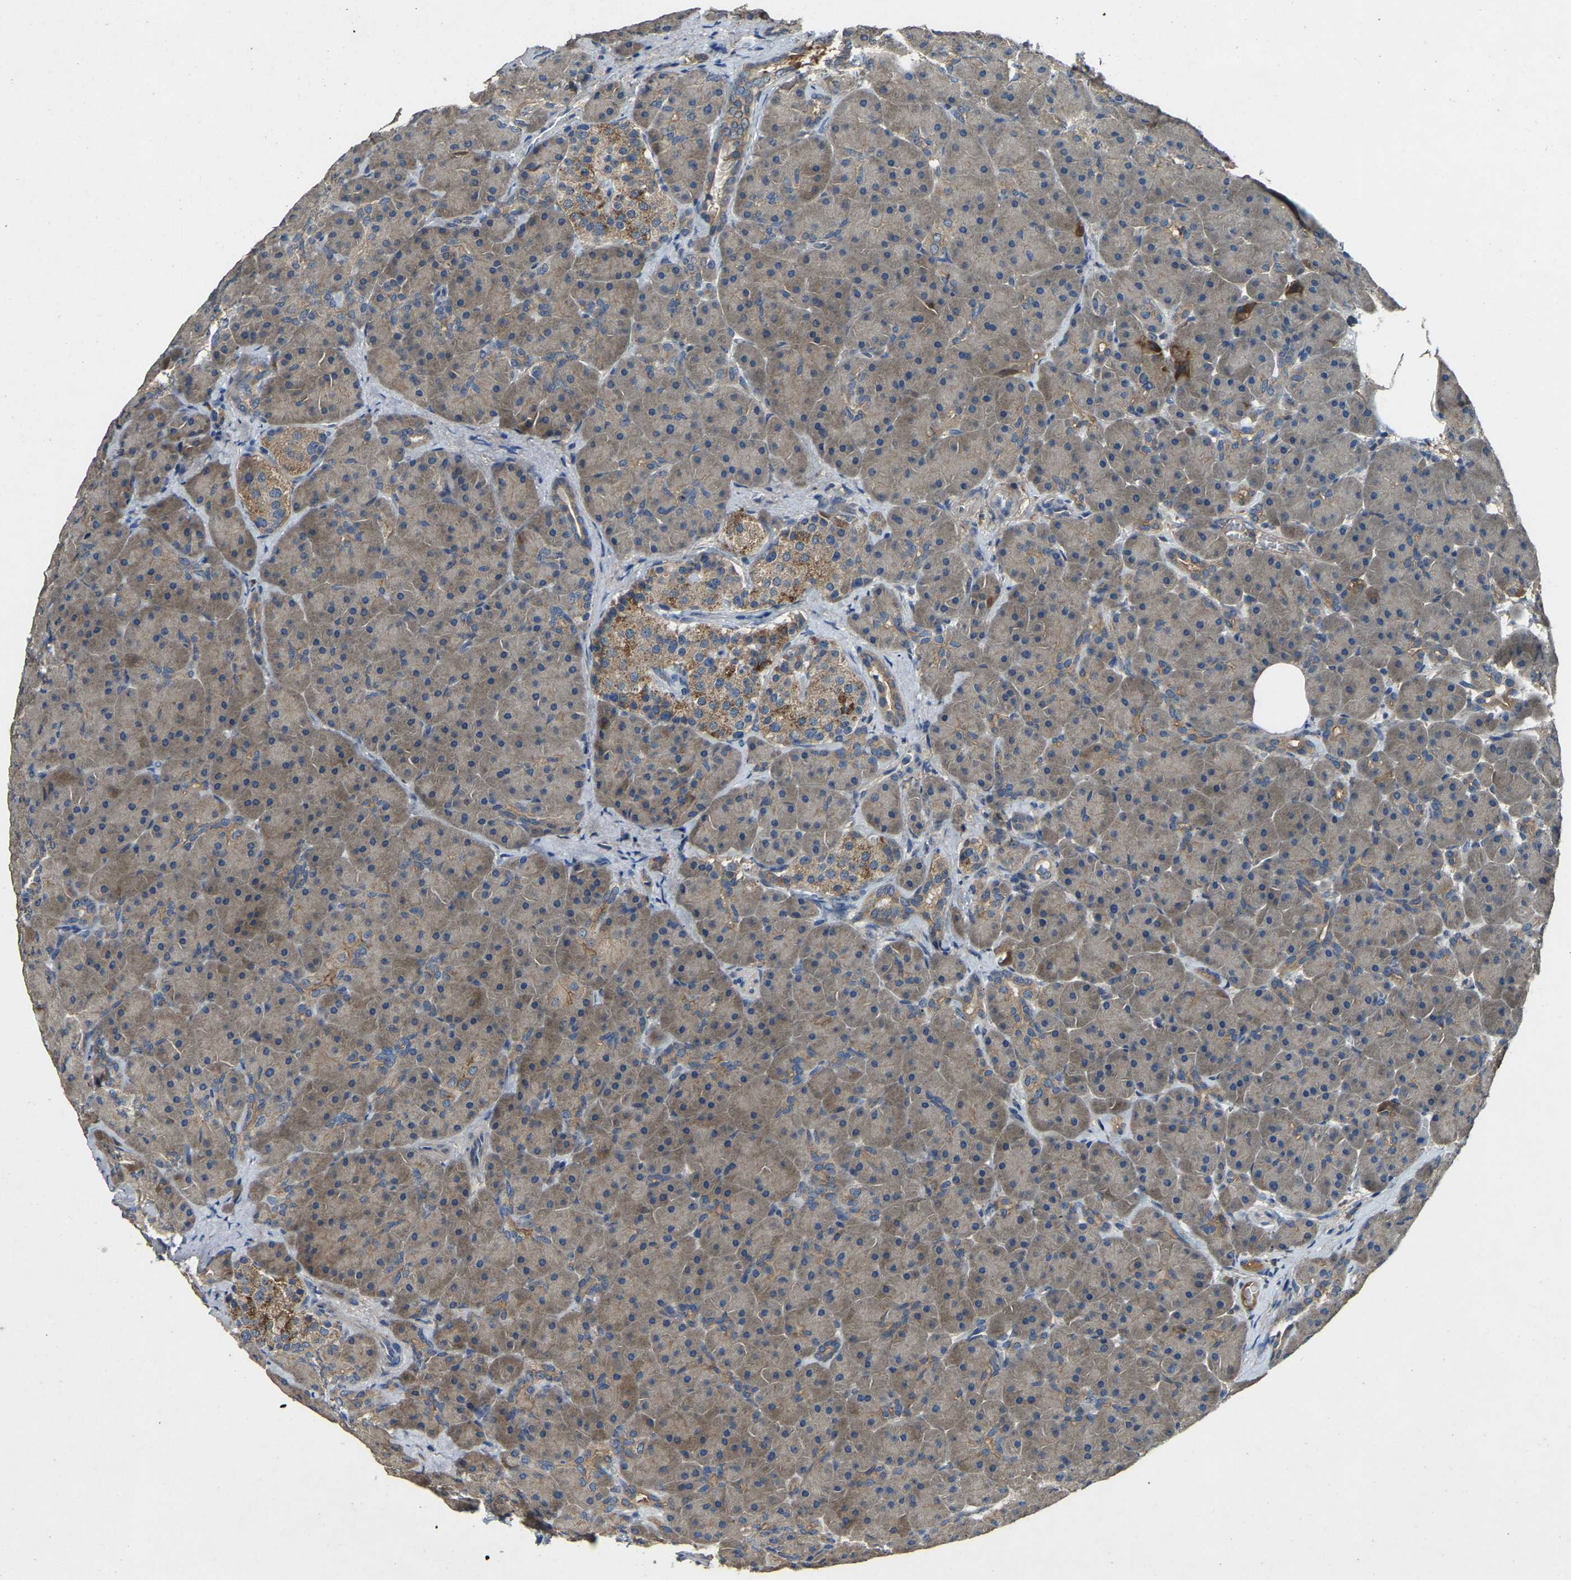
{"staining": {"intensity": "moderate", "quantity": "25%-75%", "location": "cytoplasmic/membranous"}, "tissue": "pancreas", "cell_type": "Exocrine glandular cells", "image_type": "normal", "snomed": [{"axis": "morphology", "description": "Normal tissue, NOS"}, {"axis": "topography", "description": "Pancreas"}], "caption": "Immunohistochemistry photomicrograph of normal human pancreas stained for a protein (brown), which shows medium levels of moderate cytoplasmic/membranous positivity in about 25%-75% of exocrine glandular cells.", "gene": "ATP8B1", "patient": {"sex": "male", "age": 66}}